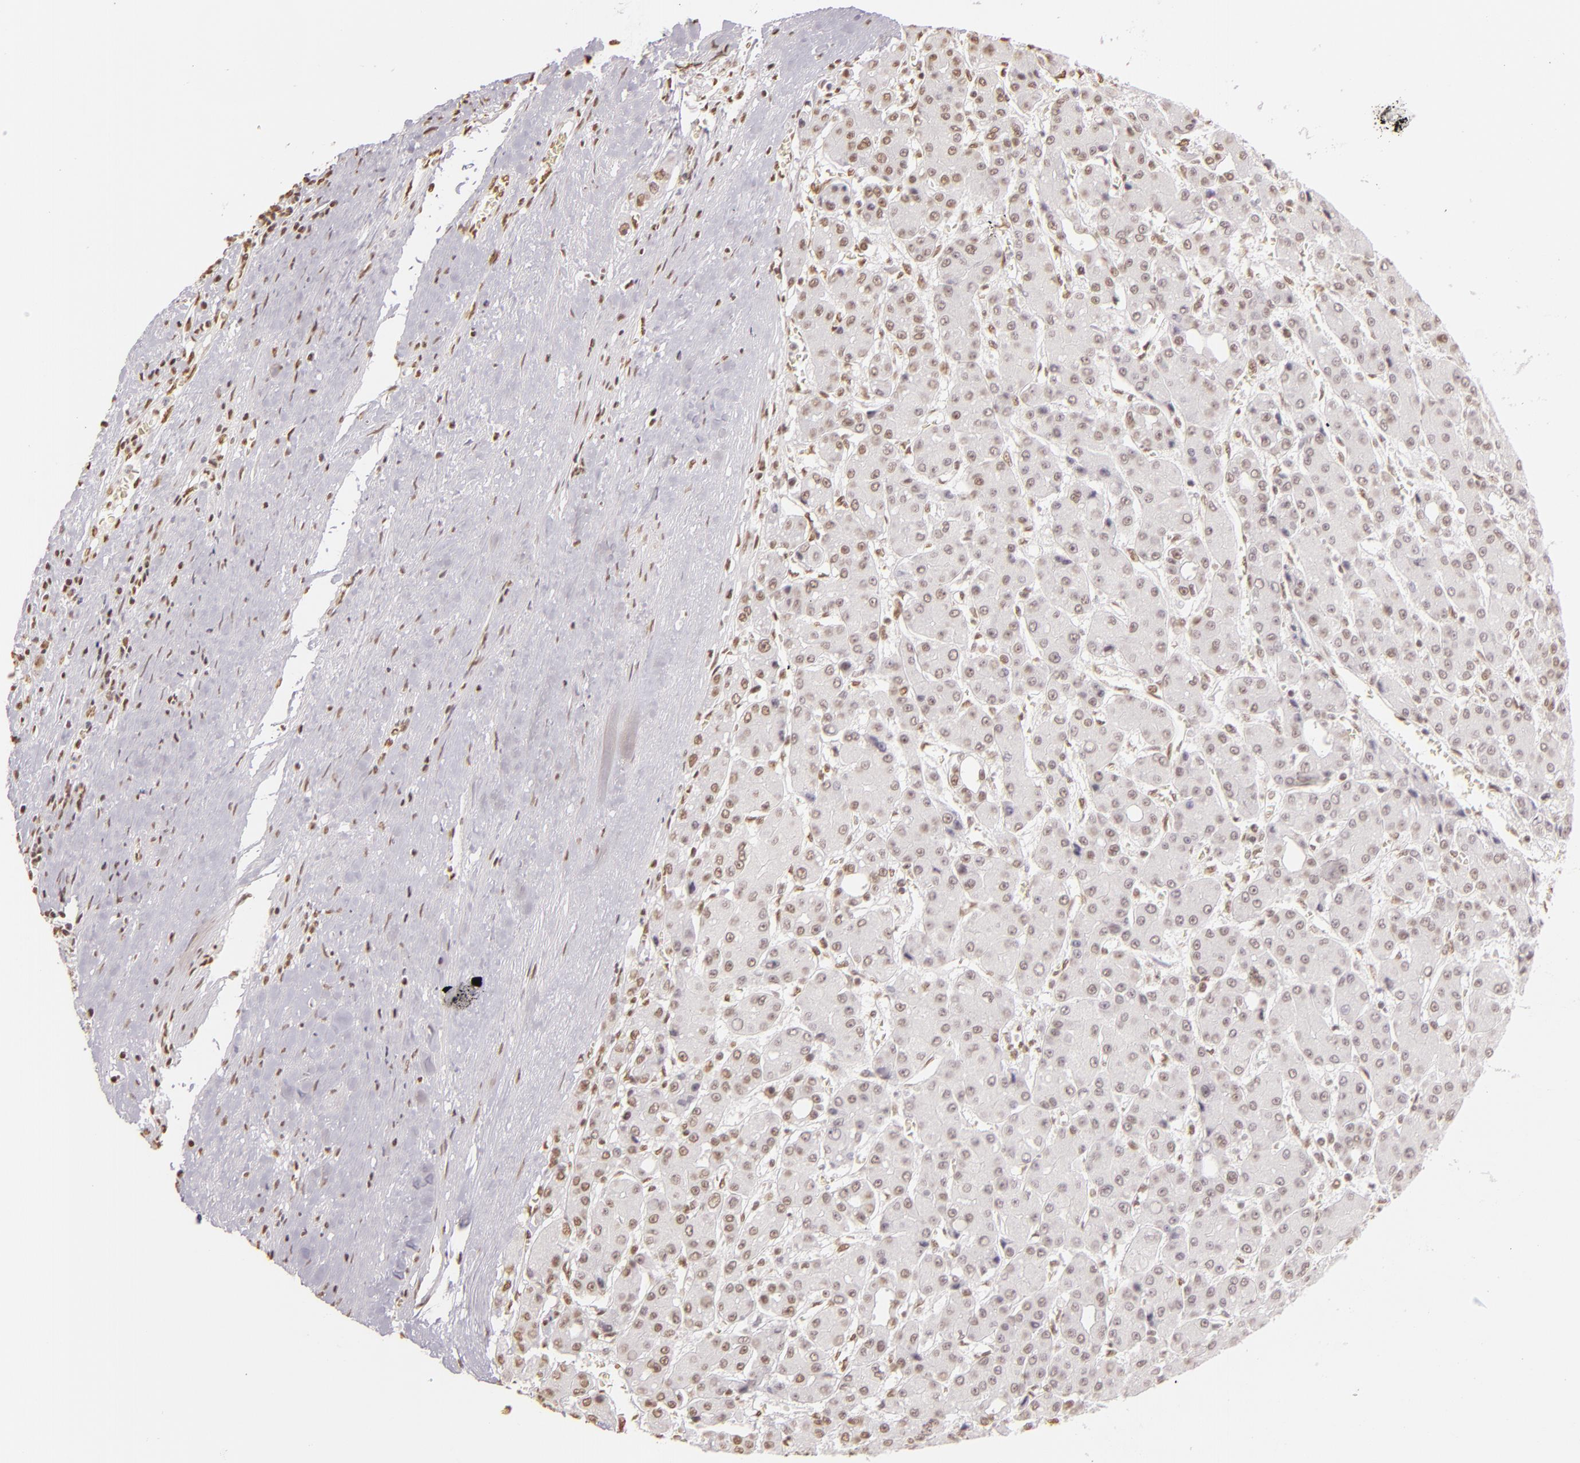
{"staining": {"intensity": "weak", "quantity": "25%-75%", "location": "nuclear"}, "tissue": "liver cancer", "cell_type": "Tumor cells", "image_type": "cancer", "snomed": [{"axis": "morphology", "description": "Carcinoma, Hepatocellular, NOS"}, {"axis": "topography", "description": "Liver"}], "caption": "DAB (3,3'-diaminobenzidine) immunohistochemical staining of liver cancer (hepatocellular carcinoma) displays weak nuclear protein positivity in approximately 25%-75% of tumor cells.", "gene": "PAPOLA", "patient": {"sex": "male", "age": 69}}